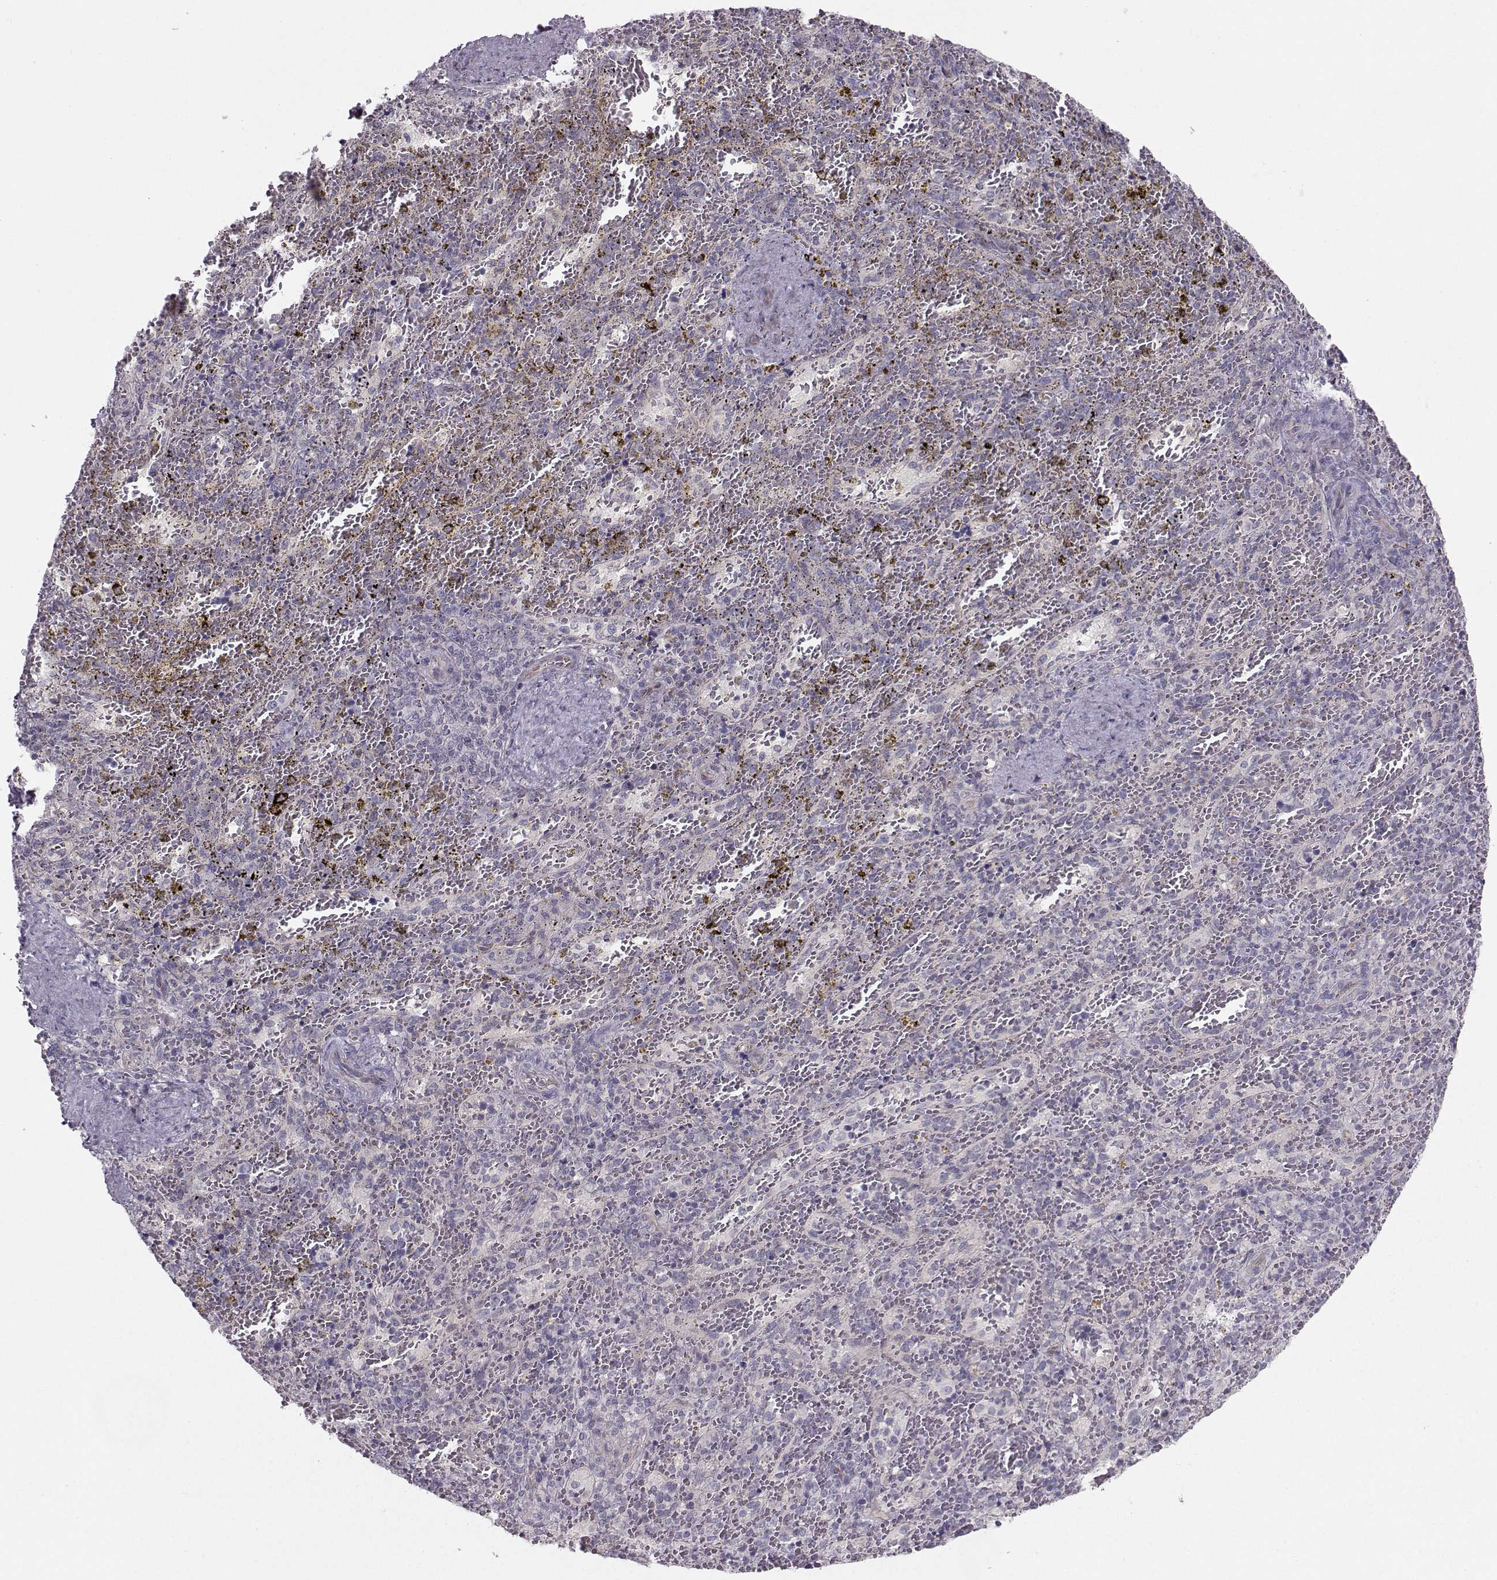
{"staining": {"intensity": "negative", "quantity": "none", "location": "none"}, "tissue": "spleen", "cell_type": "Cells in red pulp", "image_type": "normal", "snomed": [{"axis": "morphology", "description": "Normal tissue, NOS"}, {"axis": "topography", "description": "Spleen"}], "caption": "Cells in red pulp are negative for brown protein staining in normal spleen. (Immunohistochemistry, brightfield microscopy, high magnification).", "gene": "MAST1", "patient": {"sex": "female", "age": 50}}